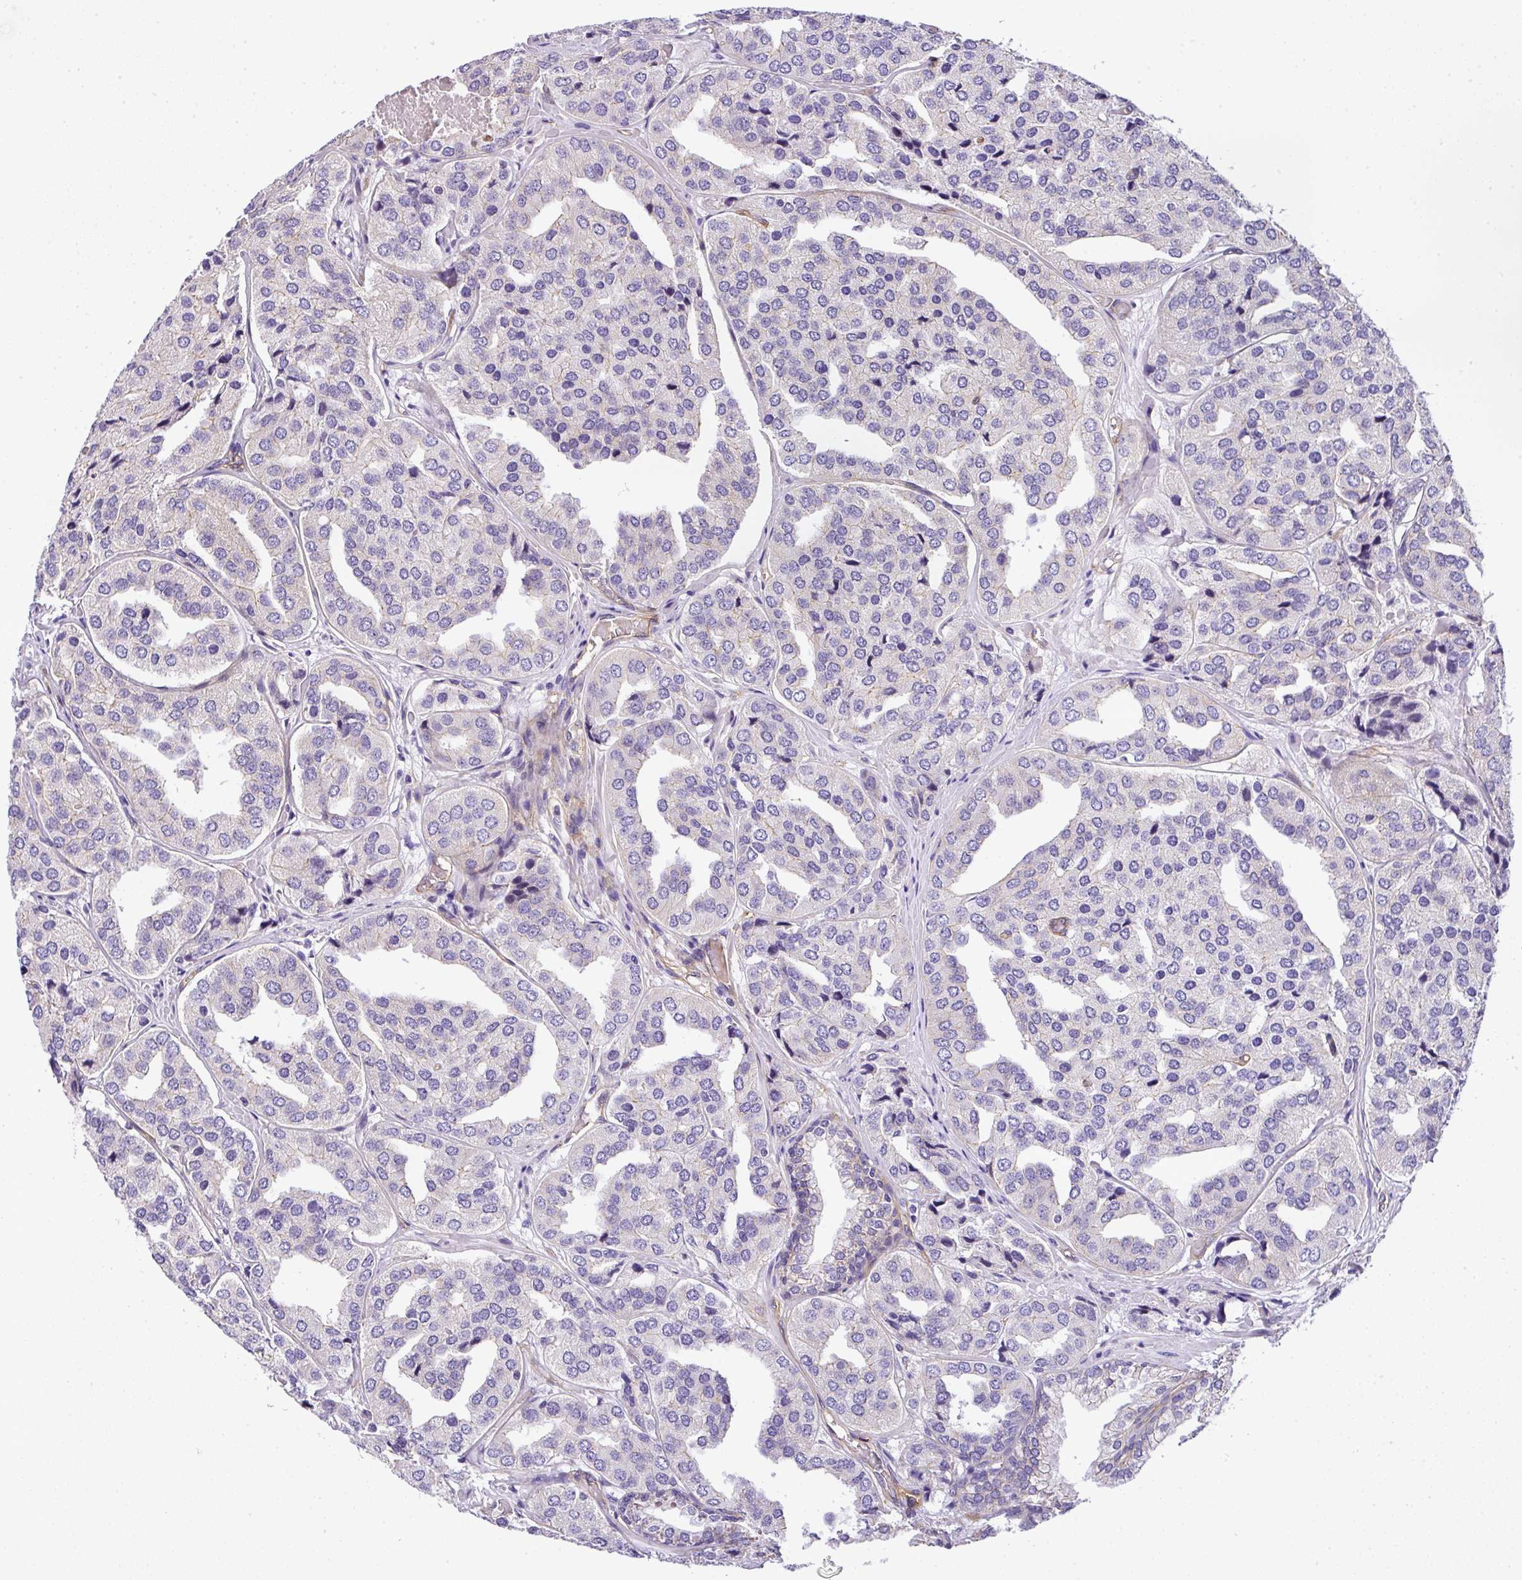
{"staining": {"intensity": "negative", "quantity": "none", "location": "none"}, "tissue": "prostate cancer", "cell_type": "Tumor cells", "image_type": "cancer", "snomed": [{"axis": "morphology", "description": "Adenocarcinoma, High grade"}, {"axis": "topography", "description": "Prostate"}], "caption": "Tumor cells are negative for brown protein staining in prostate high-grade adenocarcinoma.", "gene": "OR11H4", "patient": {"sex": "male", "age": 63}}